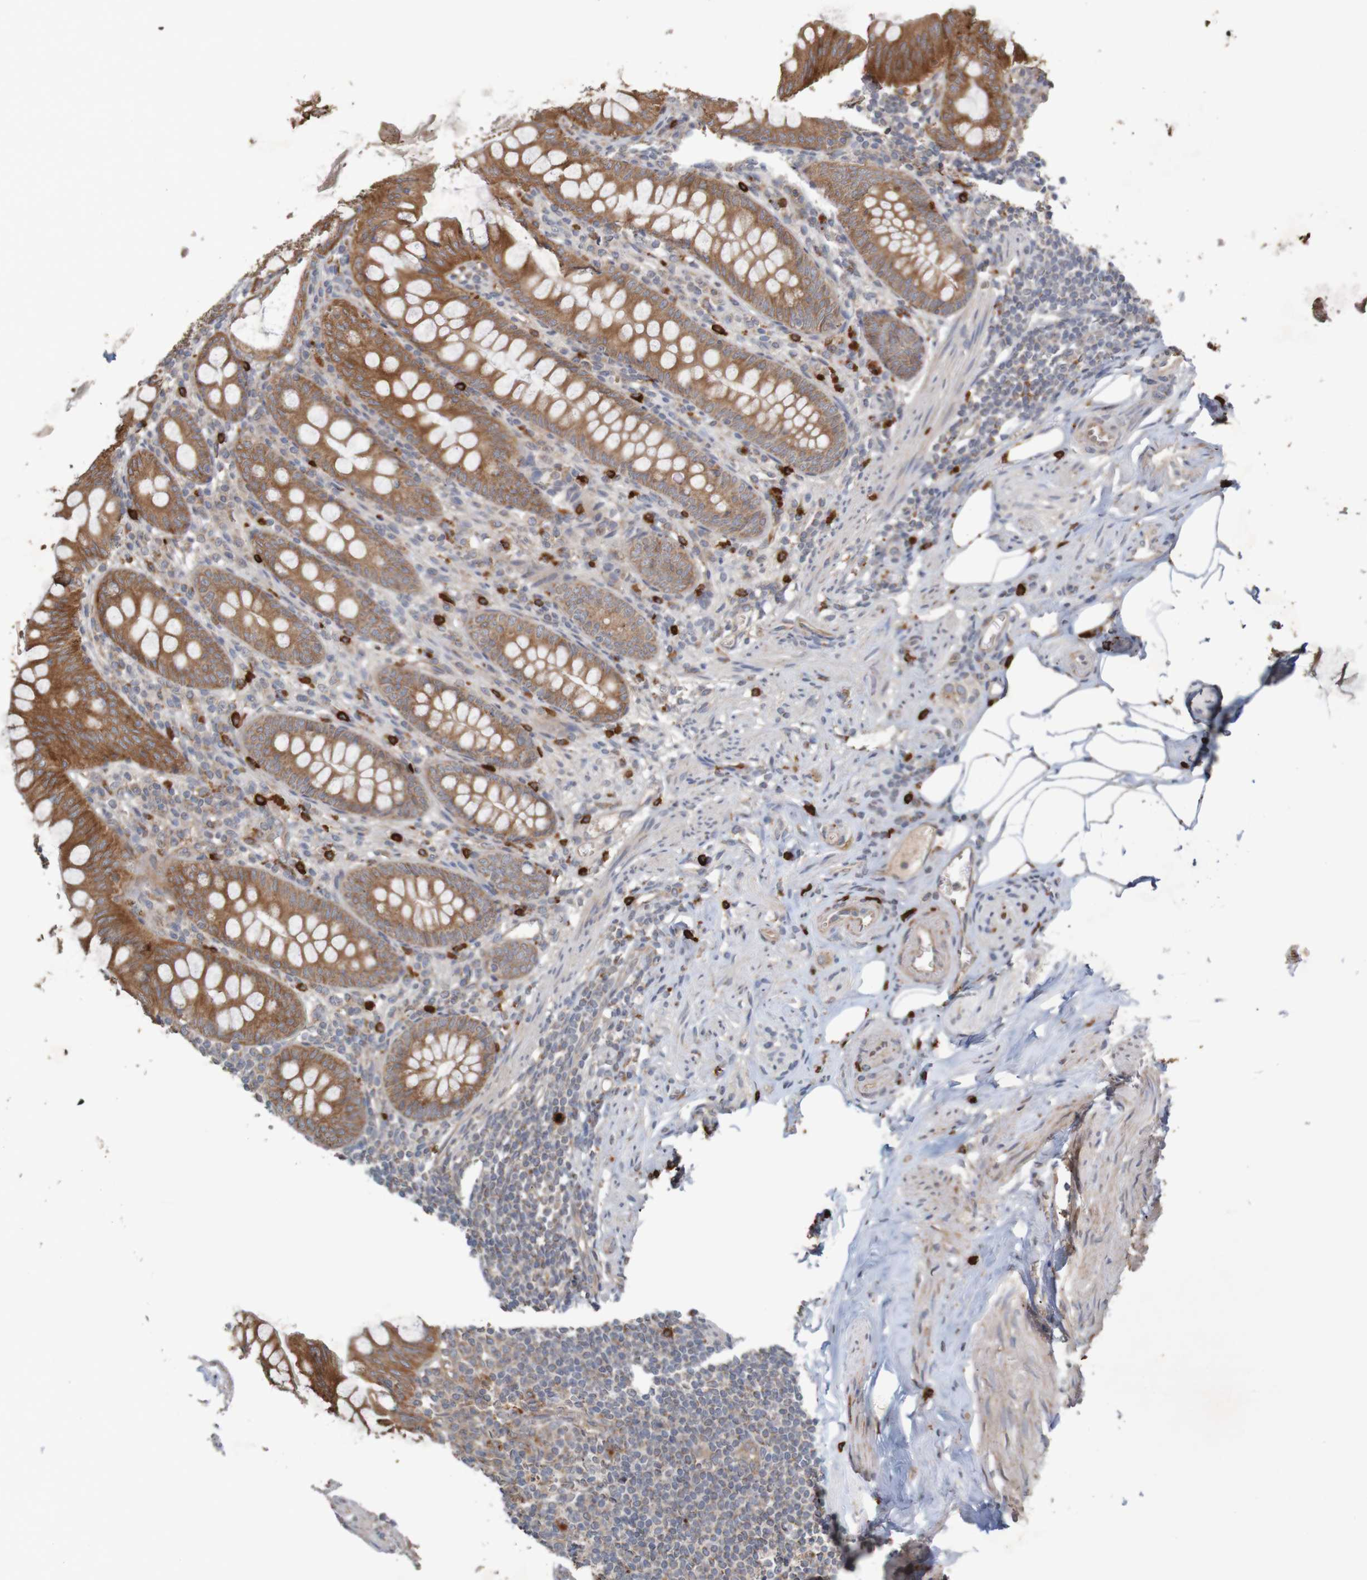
{"staining": {"intensity": "moderate", "quantity": ">75%", "location": "cytoplasmic/membranous"}, "tissue": "appendix", "cell_type": "Glandular cells", "image_type": "normal", "snomed": [{"axis": "morphology", "description": "Normal tissue, NOS"}, {"axis": "topography", "description": "Appendix"}], "caption": "Benign appendix shows moderate cytoplasmic/membranous staining in about >75% of glandular cells.", "gene": "B3GAT2", "patient": {"sex": "female", "age": 77}}